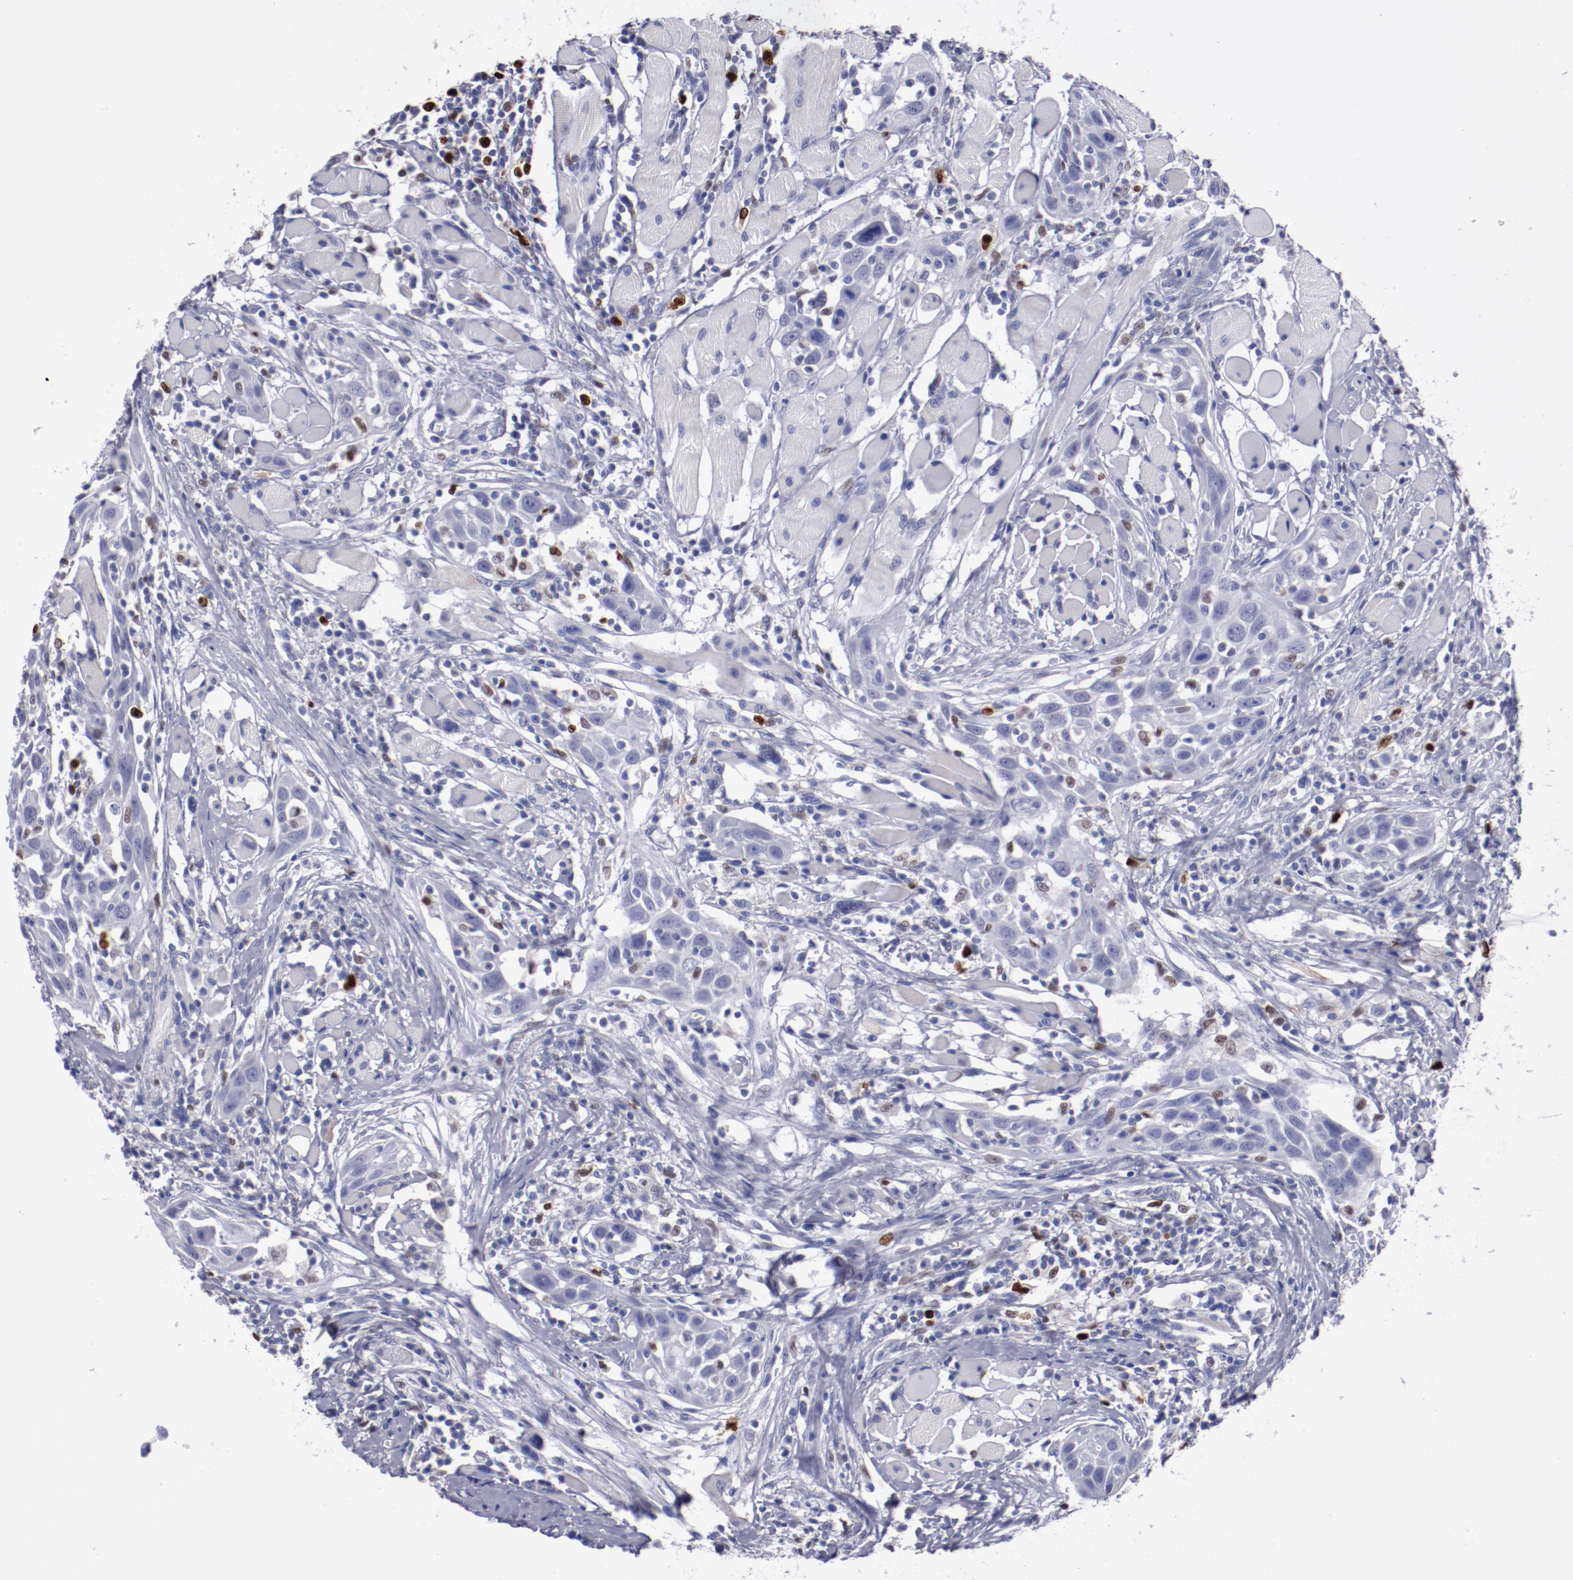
{"staining": {"intensity": "negative", "quantity": "none", "location": "none"}, "tissue": "head and neck cancer", "cell_type": "Tumor cells", "image_type": "cancer", "snomed": [{"axis": "morphology", "description": "Squamous cell carcinoma, NOS"}, {"axis": "topography", "description": "Oral tissue"}, {"axis": "topography", "description": "Head-Neck"}], "caption": "Head and neck squamous cell carcinoma stained for a protein using immunohistochemistry (IHC) shows no staining tumor cells.", "gene": "IRF8", "patient": {"sex": "female", "age": 50}}